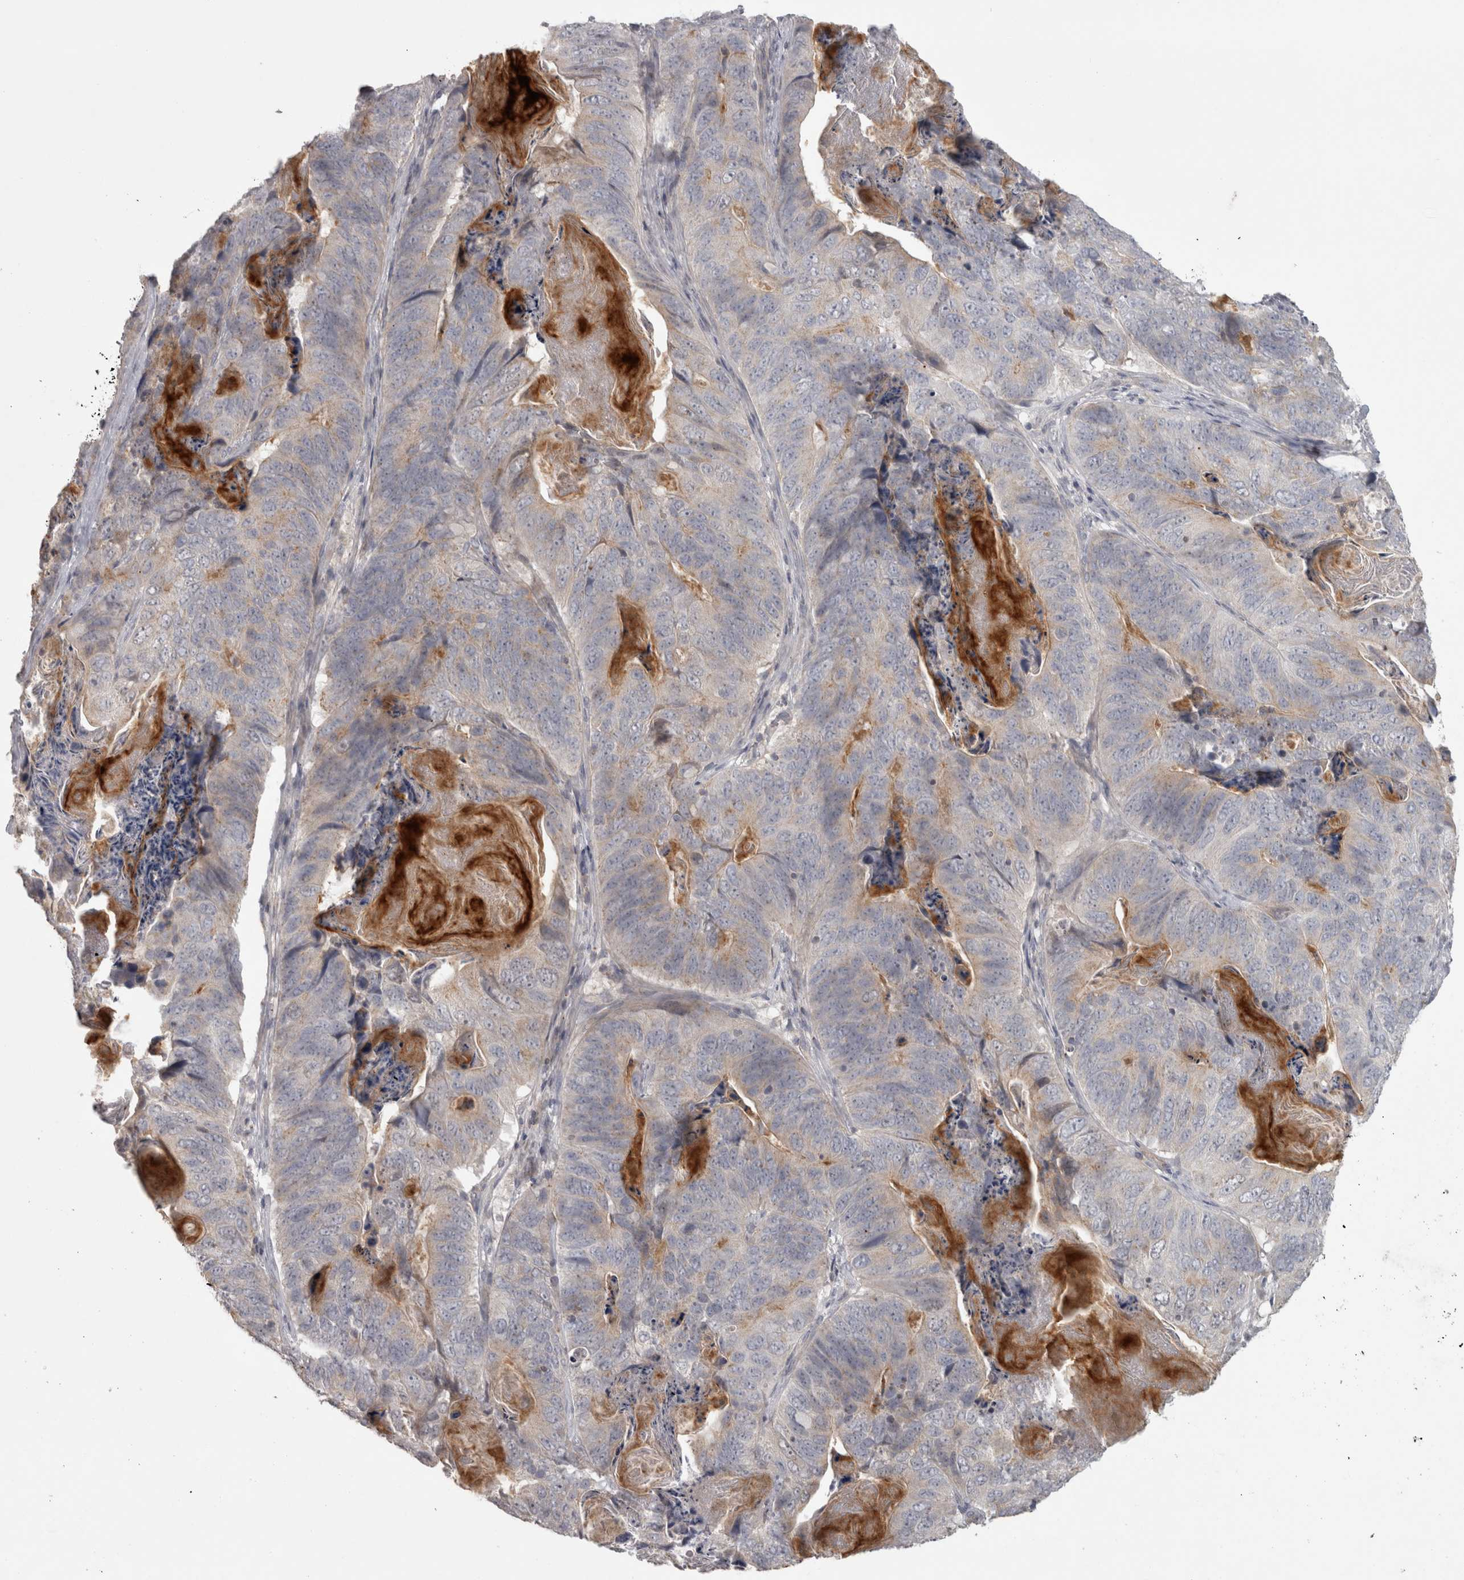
{"staining": {"intensity": "negative", "quantity": "none", "location": "none"}, "tissue": "stomach cancer", "cell_type": "Tumor cells", "image_type": "cancer", "snomed": [{"axis": "morphology", "description": "Normal tissue, NOS"}, {"axis": "morphology", "description": "Adenocarcinoma, NOS"}, {"axis": "topography", "description": "Stomach"}], "caption": "This is an immunohistochemistry micrograph of human adenocarcinoma (stomach). There is no expression in tumor cells.", "gene": "SLCO5A1", "patient": {"sex": "female", "age": 89}}